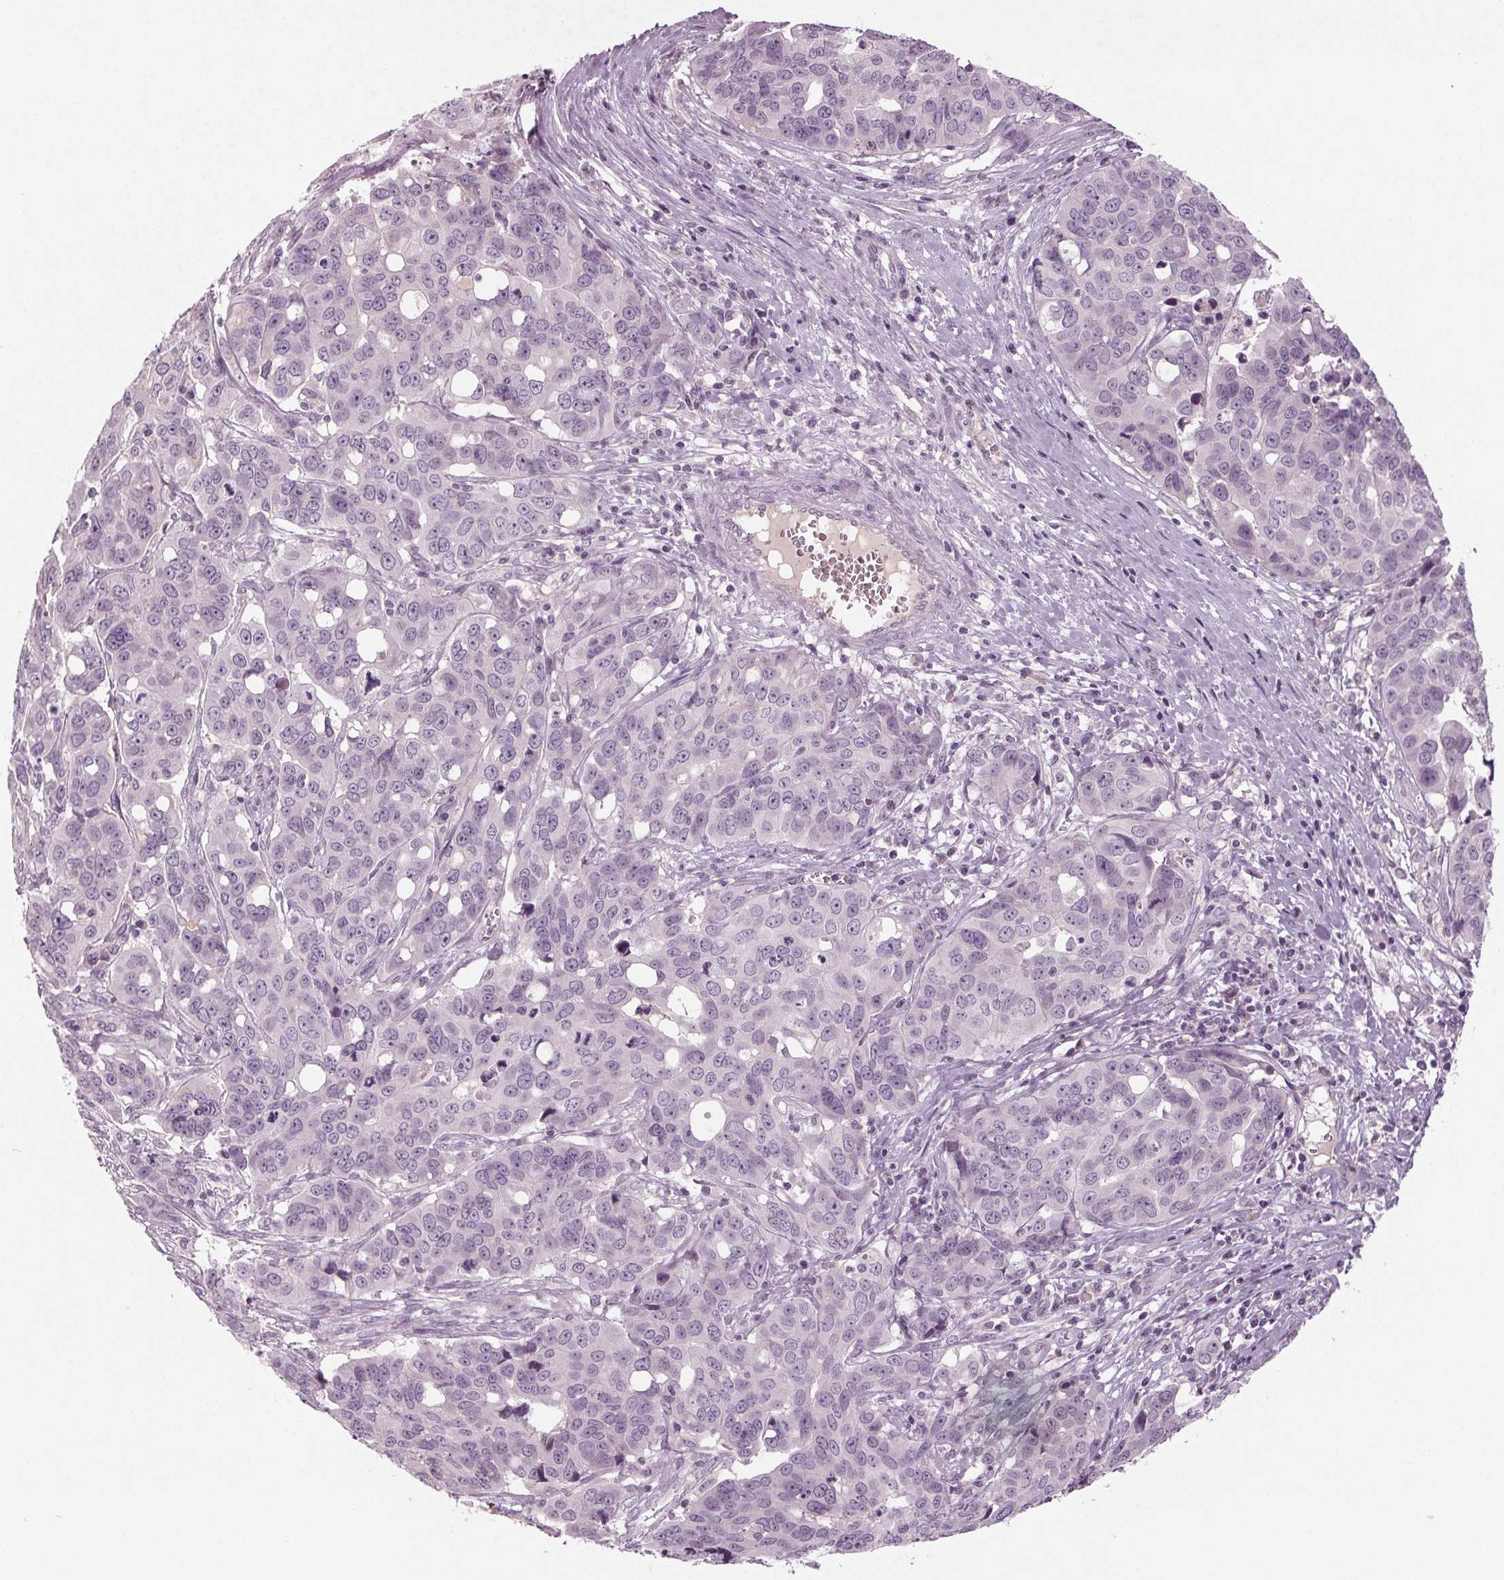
{"staining": {"intensity": "negative", "quantity": "none", "location": "none"}, "tissue": "ovarian cancer", "cell_type": "Tumor cells", "image_type": "cancer", "snomed": [{"axis": "morphology", "description": "Carcinoma, endometroid"}, {"axis": "topography", "description": "Ovary"}], "caption": "Ovarian cancer (endometroid carcinoma) was stained to show a protein in brown. There is no significant expression in tumor cells. Brightfield microscopy of immunohistochemistry stained with DAB (3,3'-diaminobenzidine) (brown) and hematoxylin (blue), captured at high magnification.", "gene": "BHLHE22", "patient": {"sex": "female", "age": 78}}